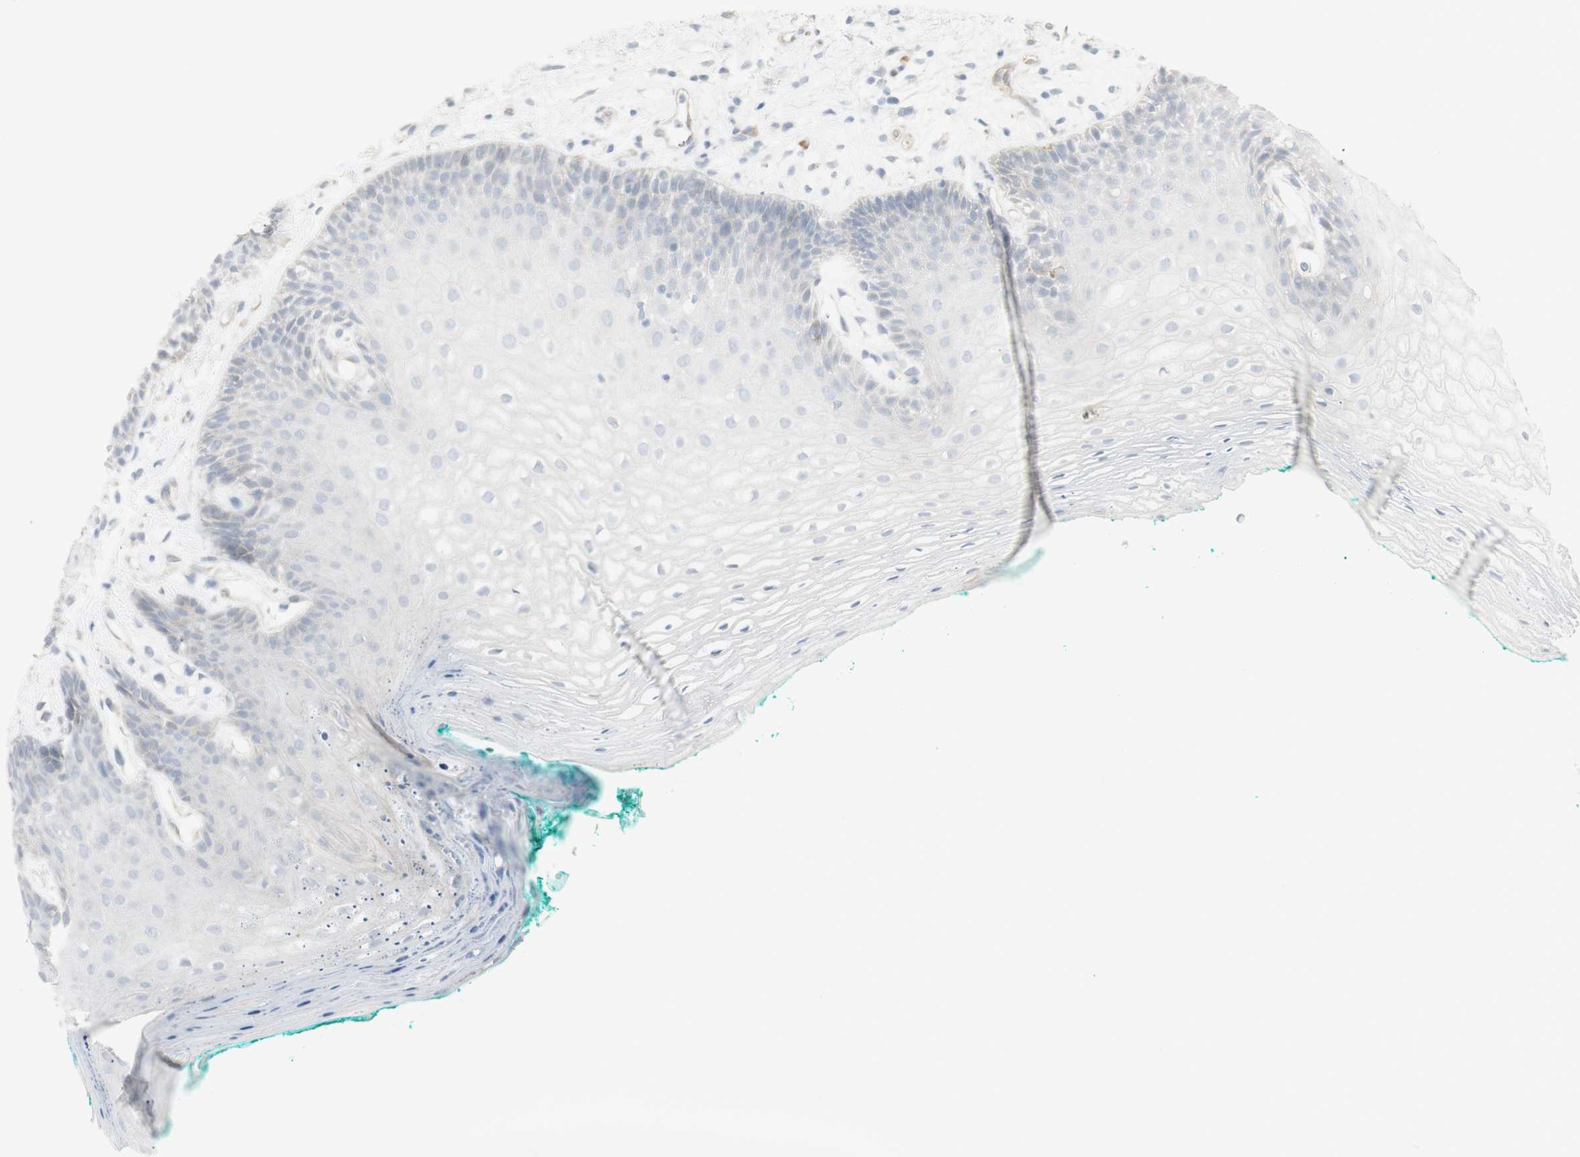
{"staining": {"intensity": "negative", "quantity": "none", "location": "none"}, "tissue": "oral mucosa", "cell_type": "Squamous epithelial cells", "image_type": "normal", "snomed": [{"axis": "morphology", "description": "Normal tissue, NOS"}, {"axis": "topography", "description": "Skeletal muscle"}, {"axis": "topography", "description": "Oral tissue"}, {"axis": "topography", "description": "Peripheral nerve tissue"}], "caption": "Squamous epithelial cells show no significant protein staining in unremarkable oral mucosa.", "gene": "NDST4", "patient": {"sex": "female", "age": 84}}